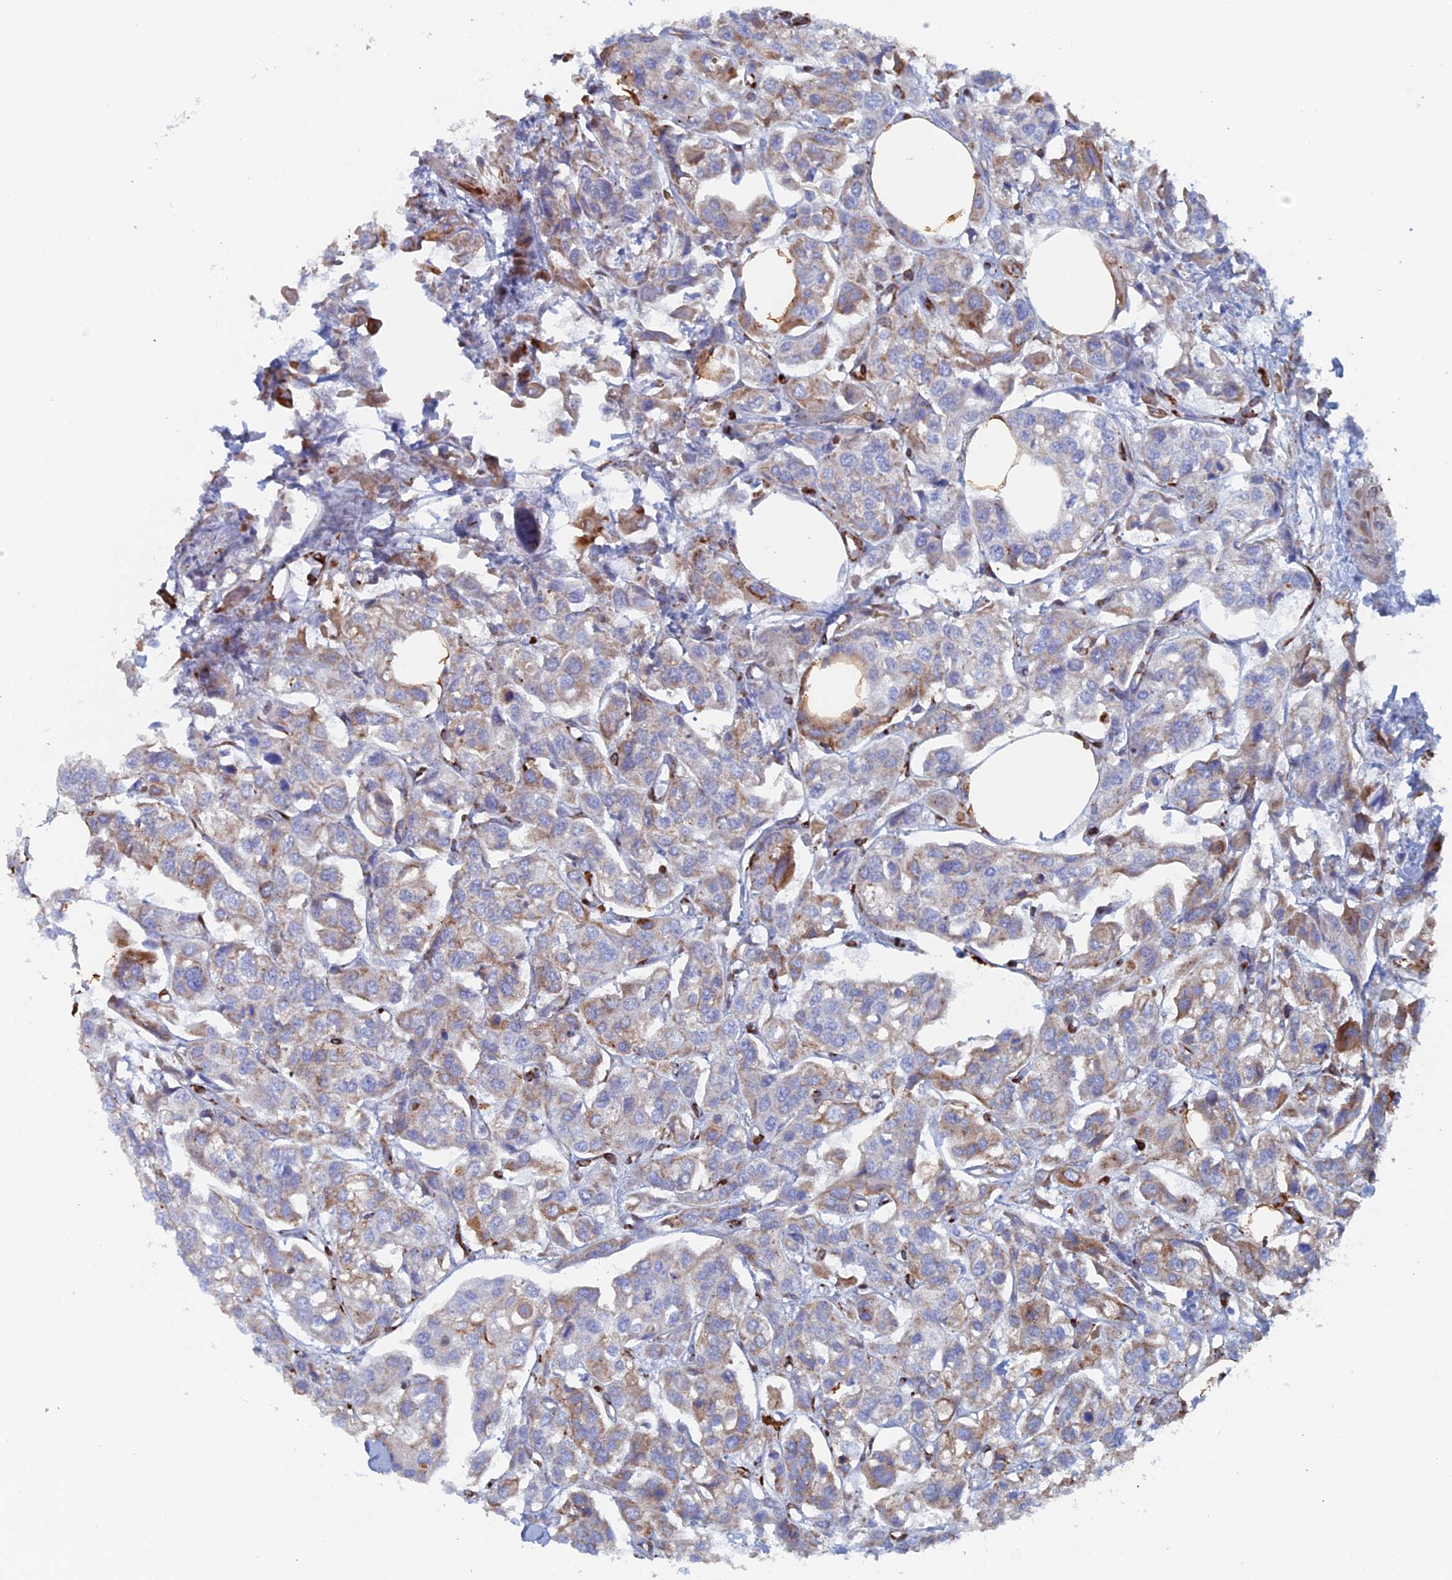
{"staining": {"intensity": "weak", "quantity": "25%-75%", "location": "cytoplasmic/membranous"}, "tissue": "urothelial cancer", "cell_type": "Tumor cells", "image_type": "cancer", "snomed": [{"axis": "morphology", "description": "Urothelial carcinoma, High grade"}, {"axis": "topography", "description": "Urinary bladder"}], "caption": "Urothelial carcinoma (high-grade) tissue reveals weak cytoplasmic/membranous positivity in about 25%-75% of tumor cells, visualized by immunohistochemistry. Immunohistochemistry (ihc) stains the protein in brown and the nuclei are stained blue.", "gene": "COG7", "patient": {"sex": "male", "age": 67}}